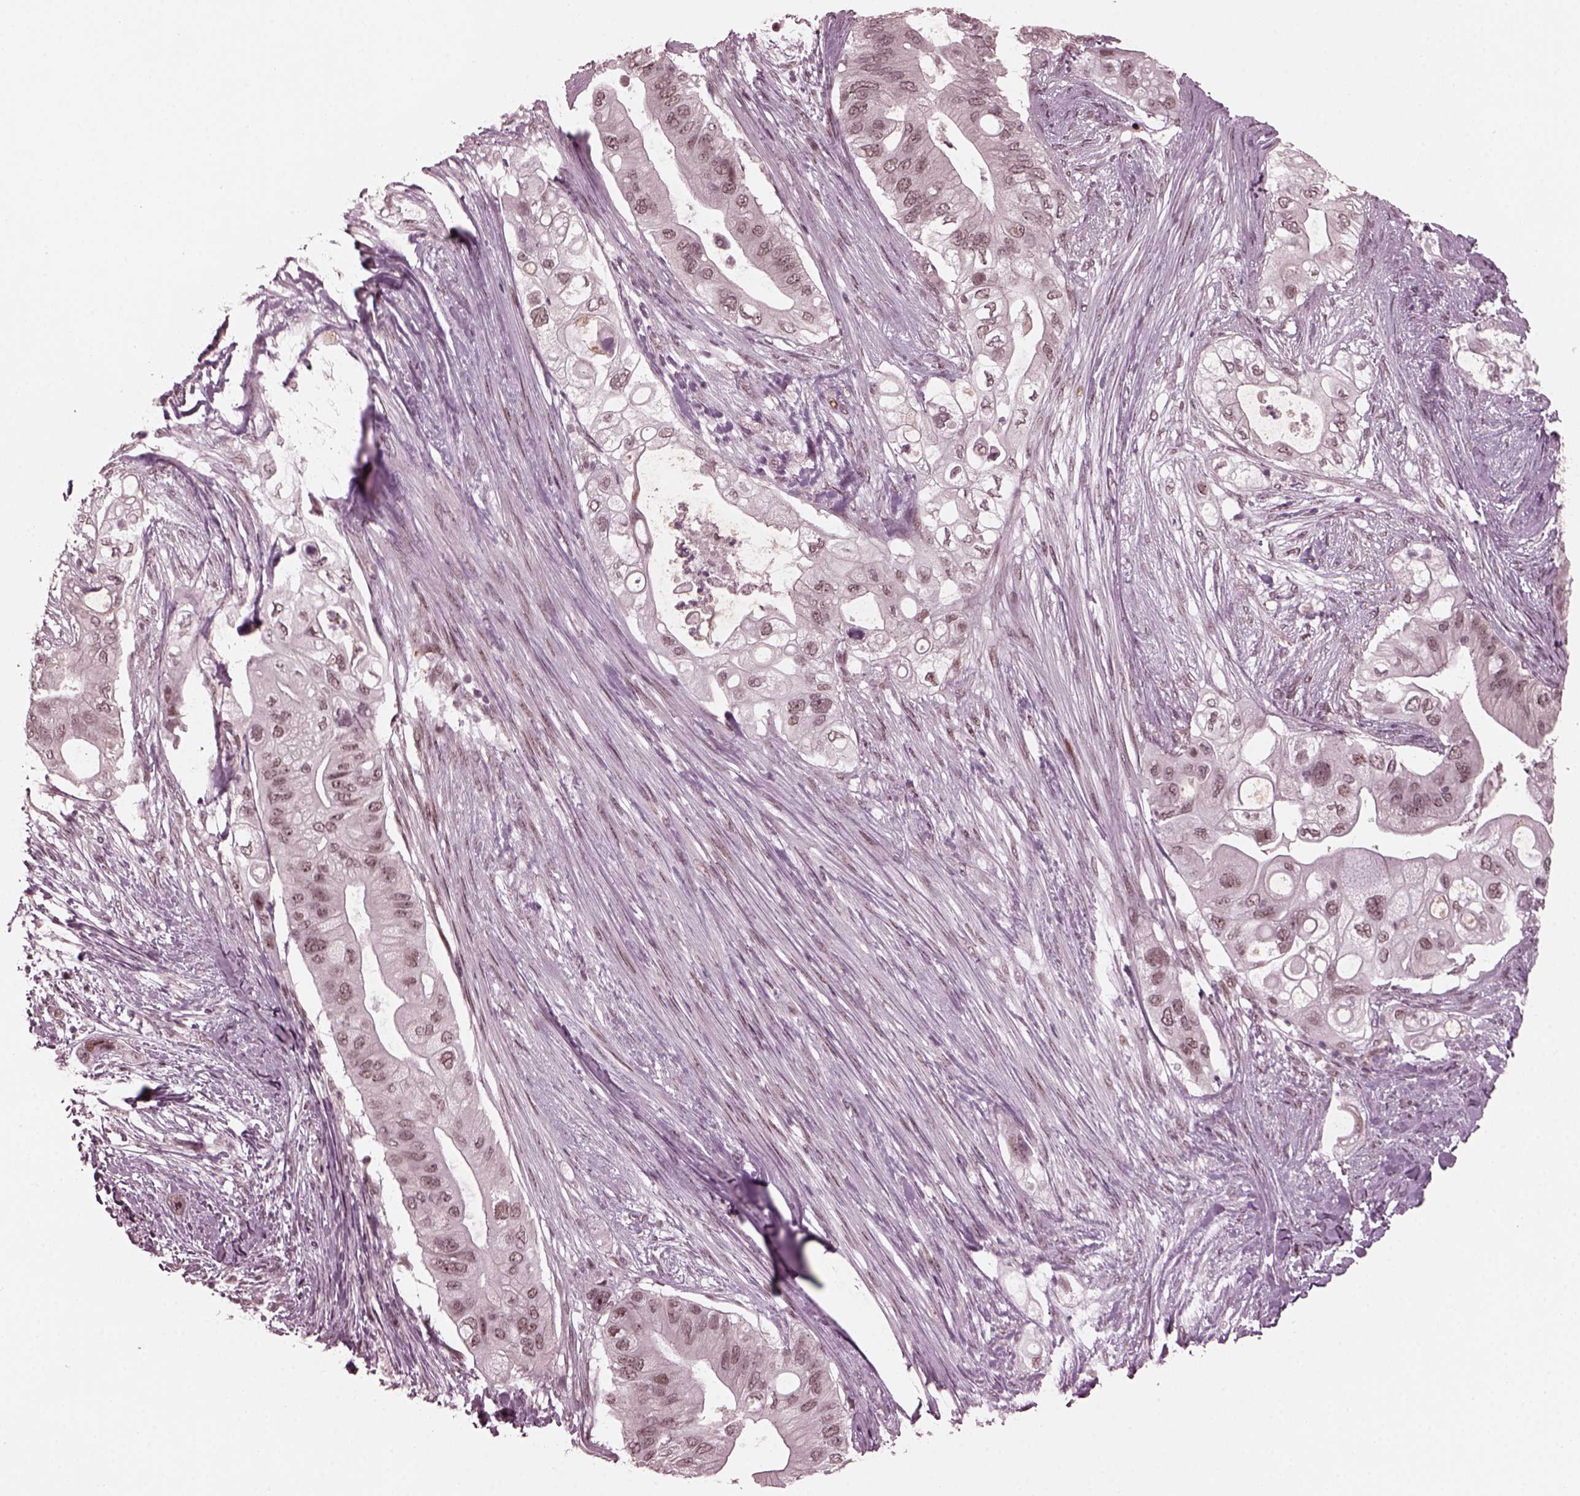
{"staining": {"intensity": "negative", "quantity": "none", "location": "none"}, "tissue": "pancreatic cancer", "cell_type": "Tumor cells", "image_type": "cancer", "snomed": [{"axis": "morphology", "description": "Adenocarcinoma, NOS"}, {"axis": "topography", "description": "Pancreas"}], "caption": "This is a image of IHC staining of pancreatic cancer (adenocarcinoma), which shows no staining in tumor cells.", "gene": "TRIB3", "patient": {"sex": "female", "age": 72}}